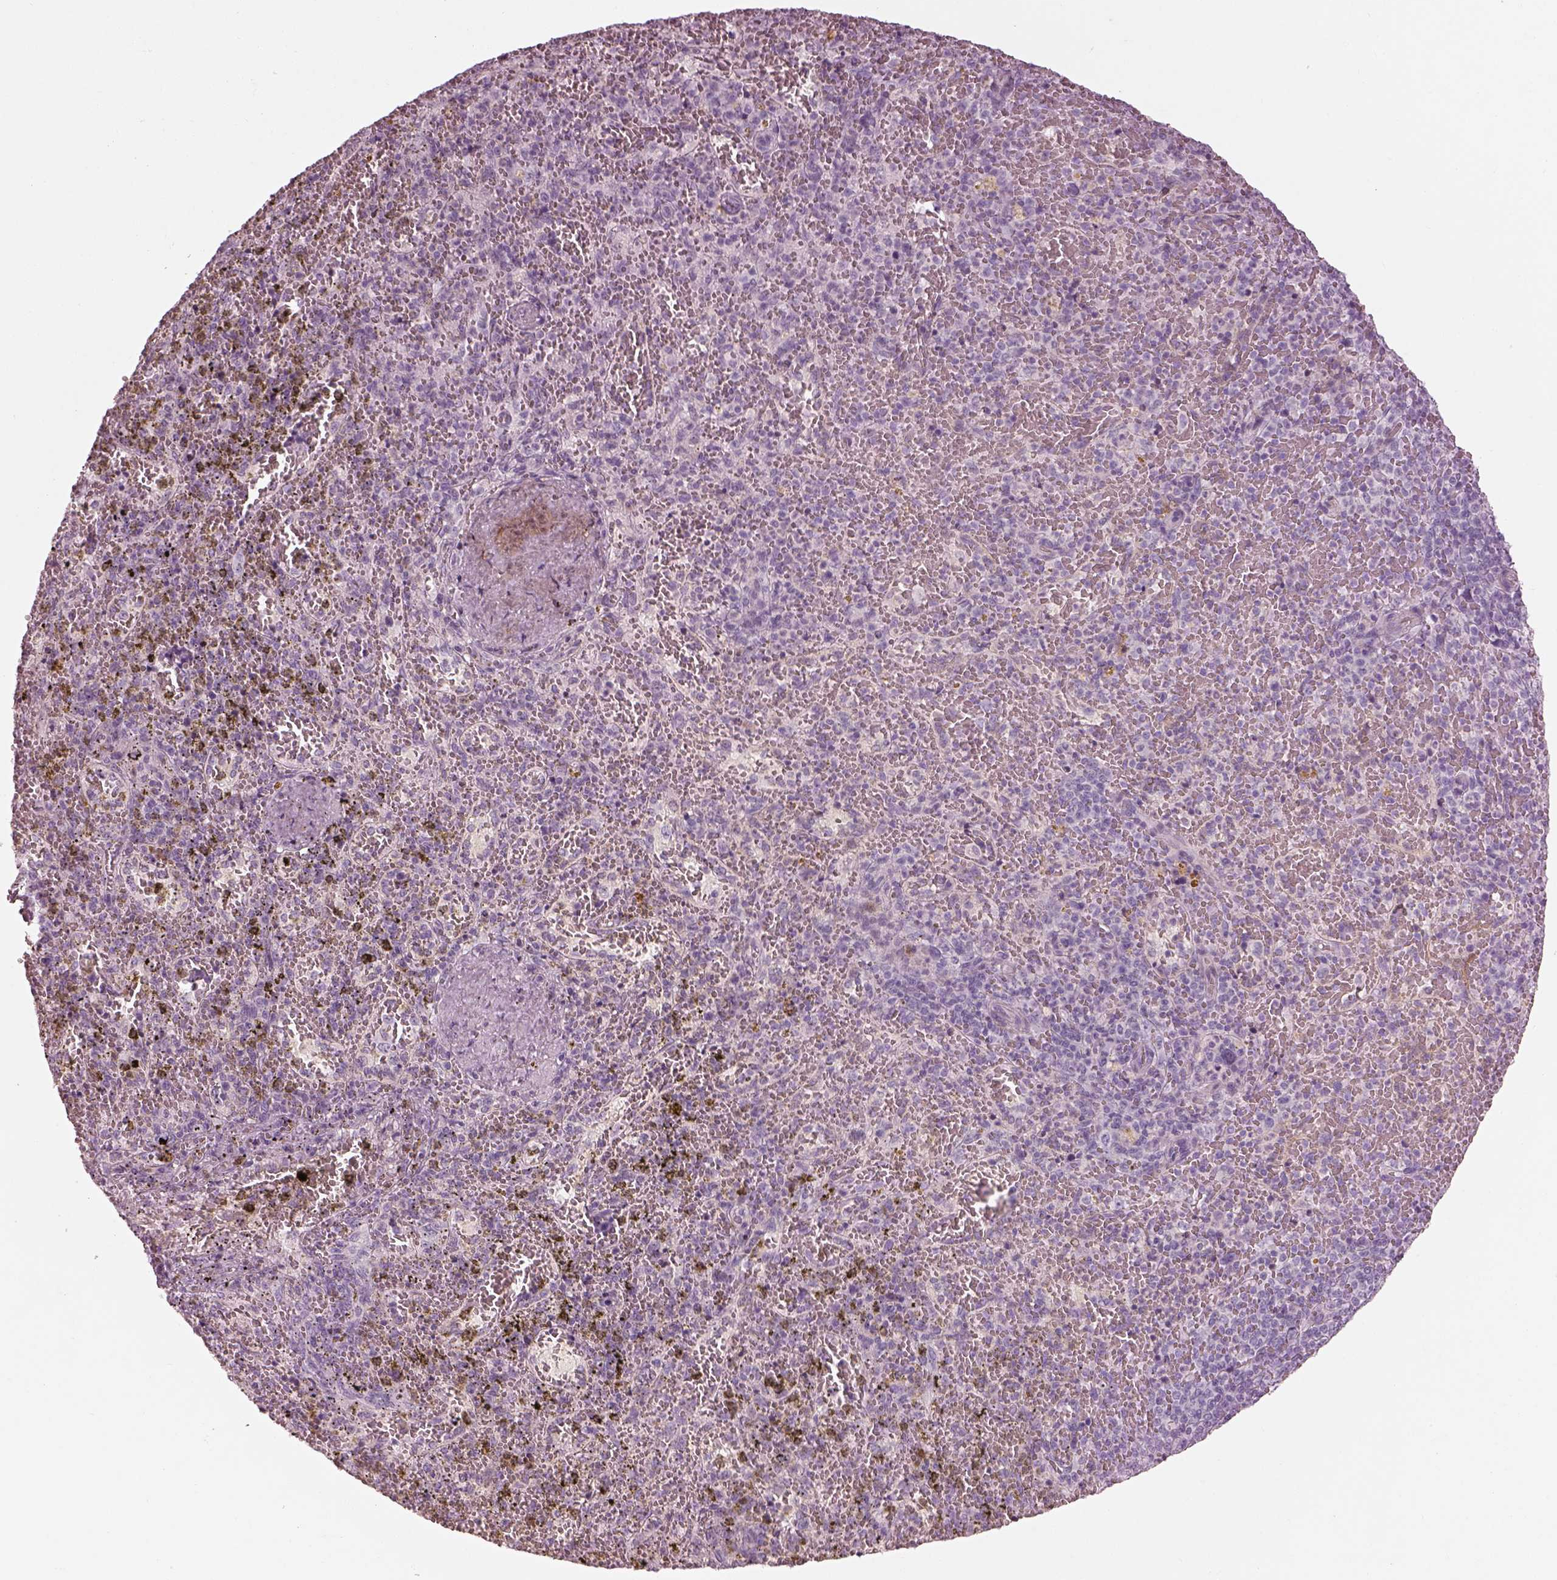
{"staining": {"intensity": "negative", "quantity": "none", "location": "none"}, "tissue": "spleen", "cell_type": "Cells in red pulp", "image_type": "normal", "snomed": [{"axis": "morphology", "description": "Normal tissue, NOS"}, {"axis": "topography", "description": "Spleen"}], "caption": "Immunohistochemistry image of benign spleen stained for a protein (brown), which exhibits no positivity in cells in red pulp.", "gene": "ENSG00000289258", "patient": {"sex": "female", "age": 50}}